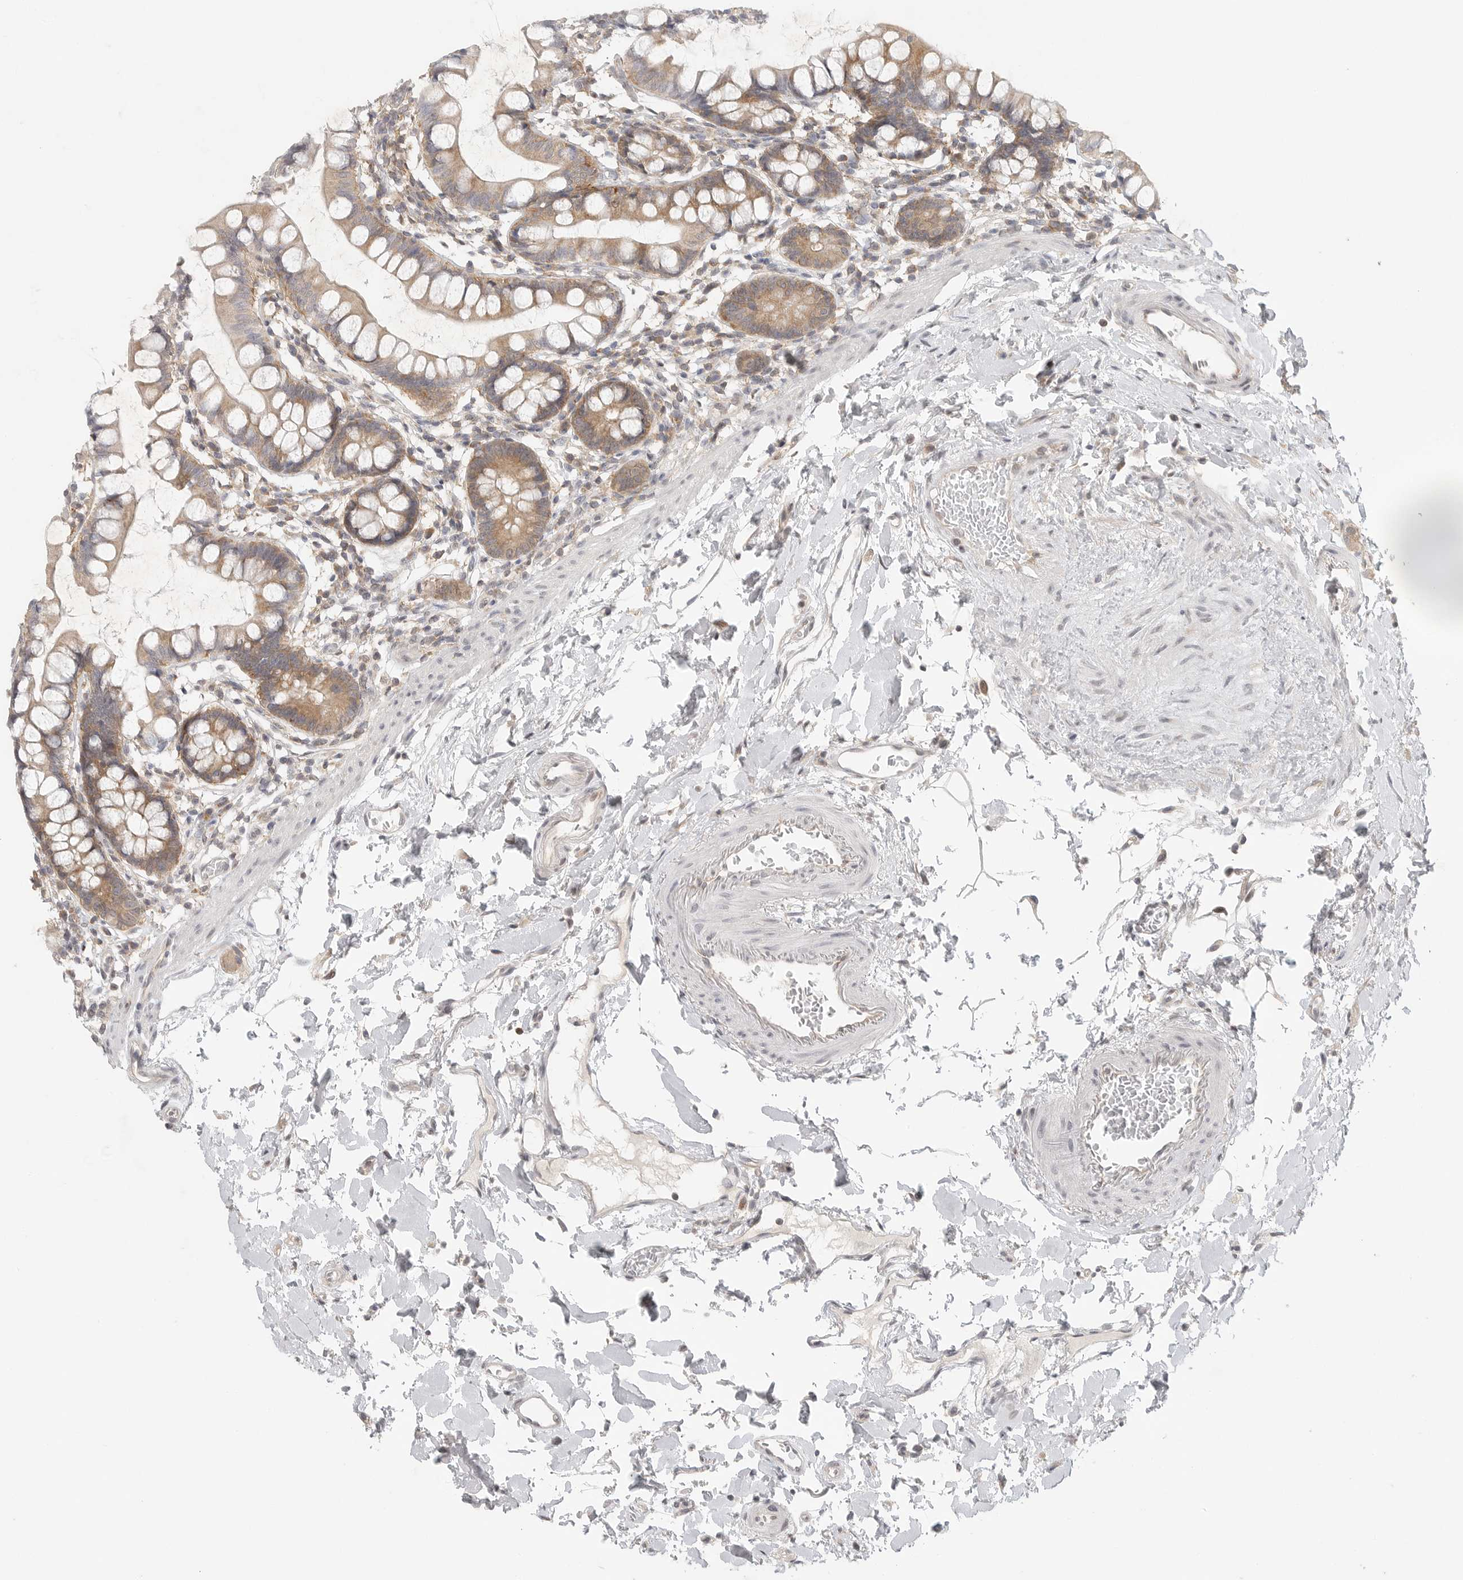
{"staining": {"intensity": "moderate", "quantity": "25%-75%", "location": "cytoplasmic/membranous"}, "tissue": "small intestine", "cell_type": "Glandular cells", "image_type": "normal", "snomed": [{"axis": "morphology", "description": "Normal tissue, NOS"}, {"axis": "topography", "description": "Small intestine"}], "caption": "An image showing moderate cytoplasmic/membranous positivity in about 25%-75% of glandular cells in benign small intestine, as visualized by brown immunohistochemical staining.", "gene": "HDAC6", "patient": {"sex": "female", "age": 84}}